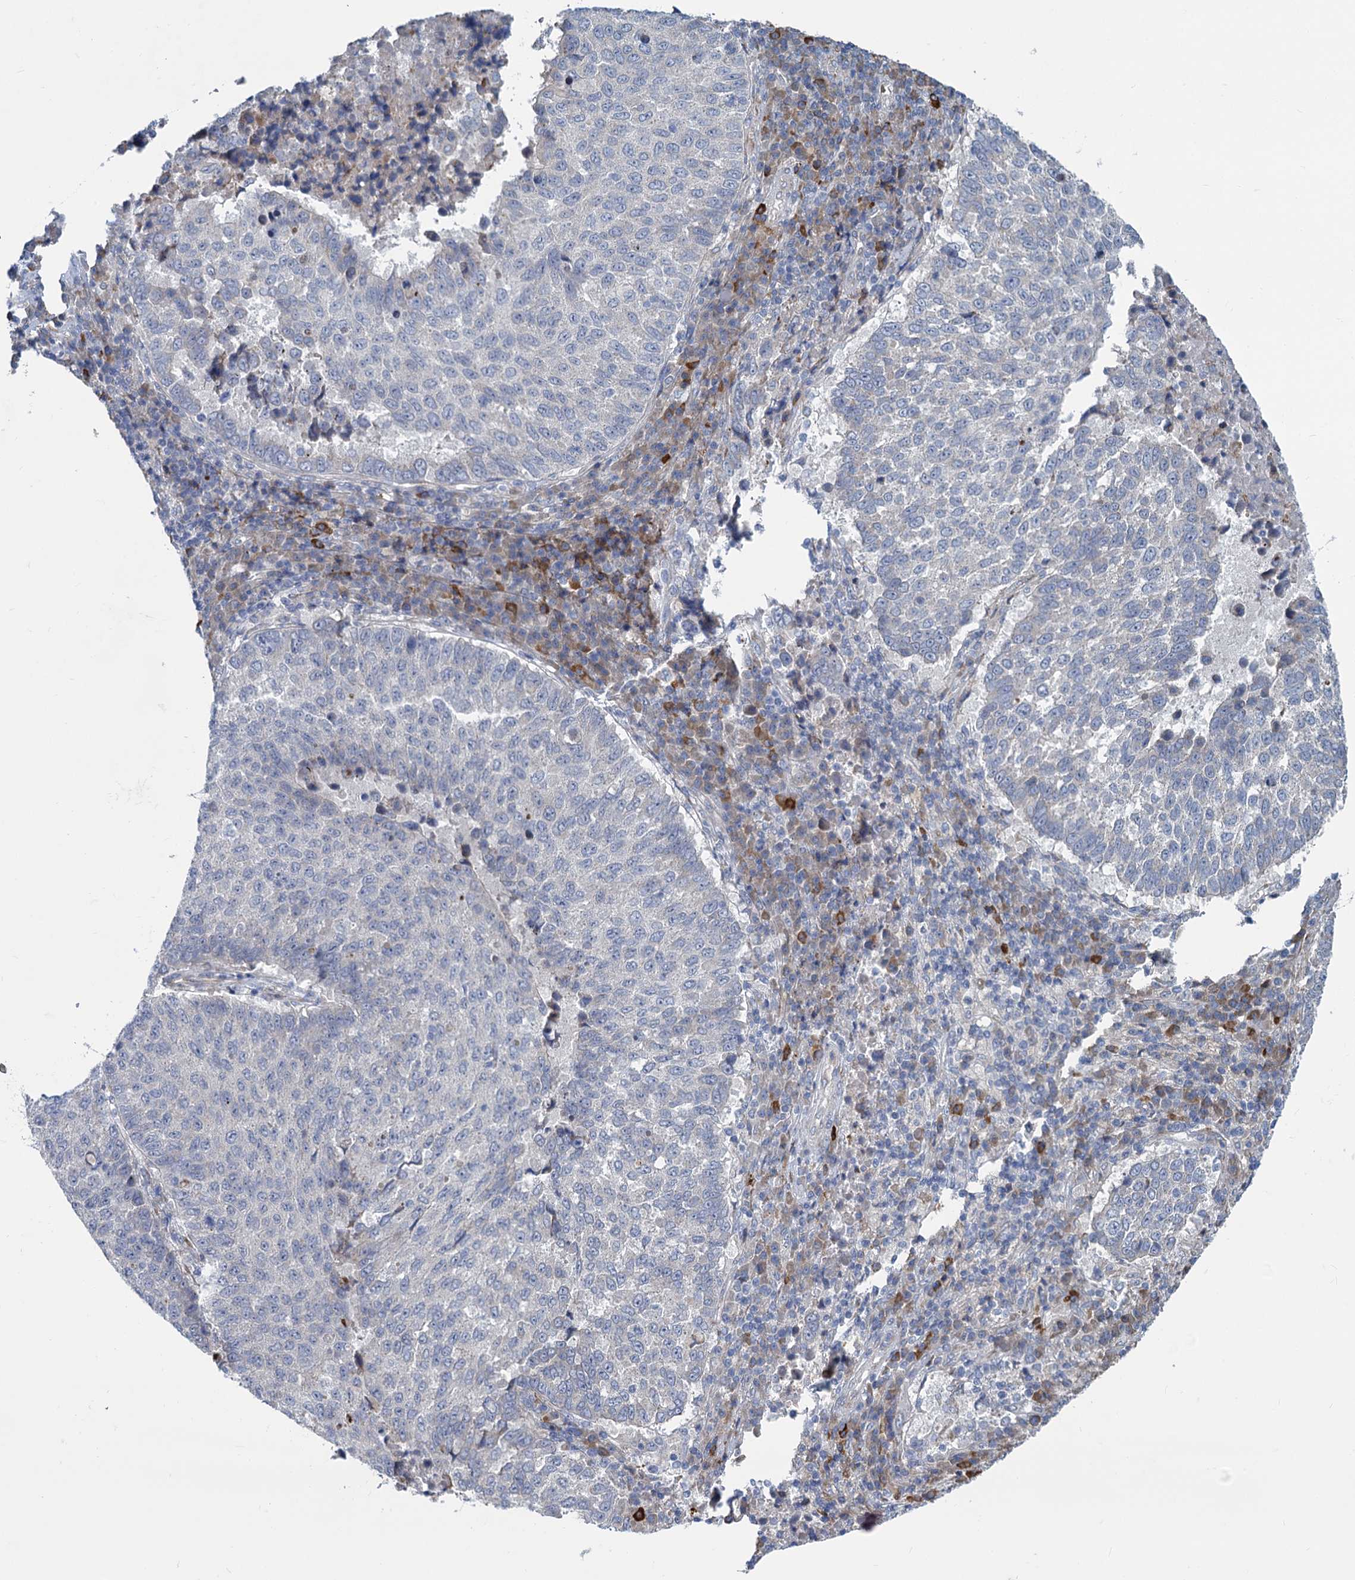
{"staining": {"intensity": "negative", "quantity": "none", "location": "none"}, "tissue": "lung cancer", "cell_type": "Tumor cells", "image_type": "cancer", "snomed": [{"axis": "morphology", "description": "Squamous cell carcinoma, NOS"}, {"axis": "topography", "description": "Lung"}], "caption": "Squamous cell carcinoma (lung) was stained to show a protein in brown. There is no significant positivity in tumor cells.", "gene": "PRSS35", "patient": {"sex": "male", "age": 73}}